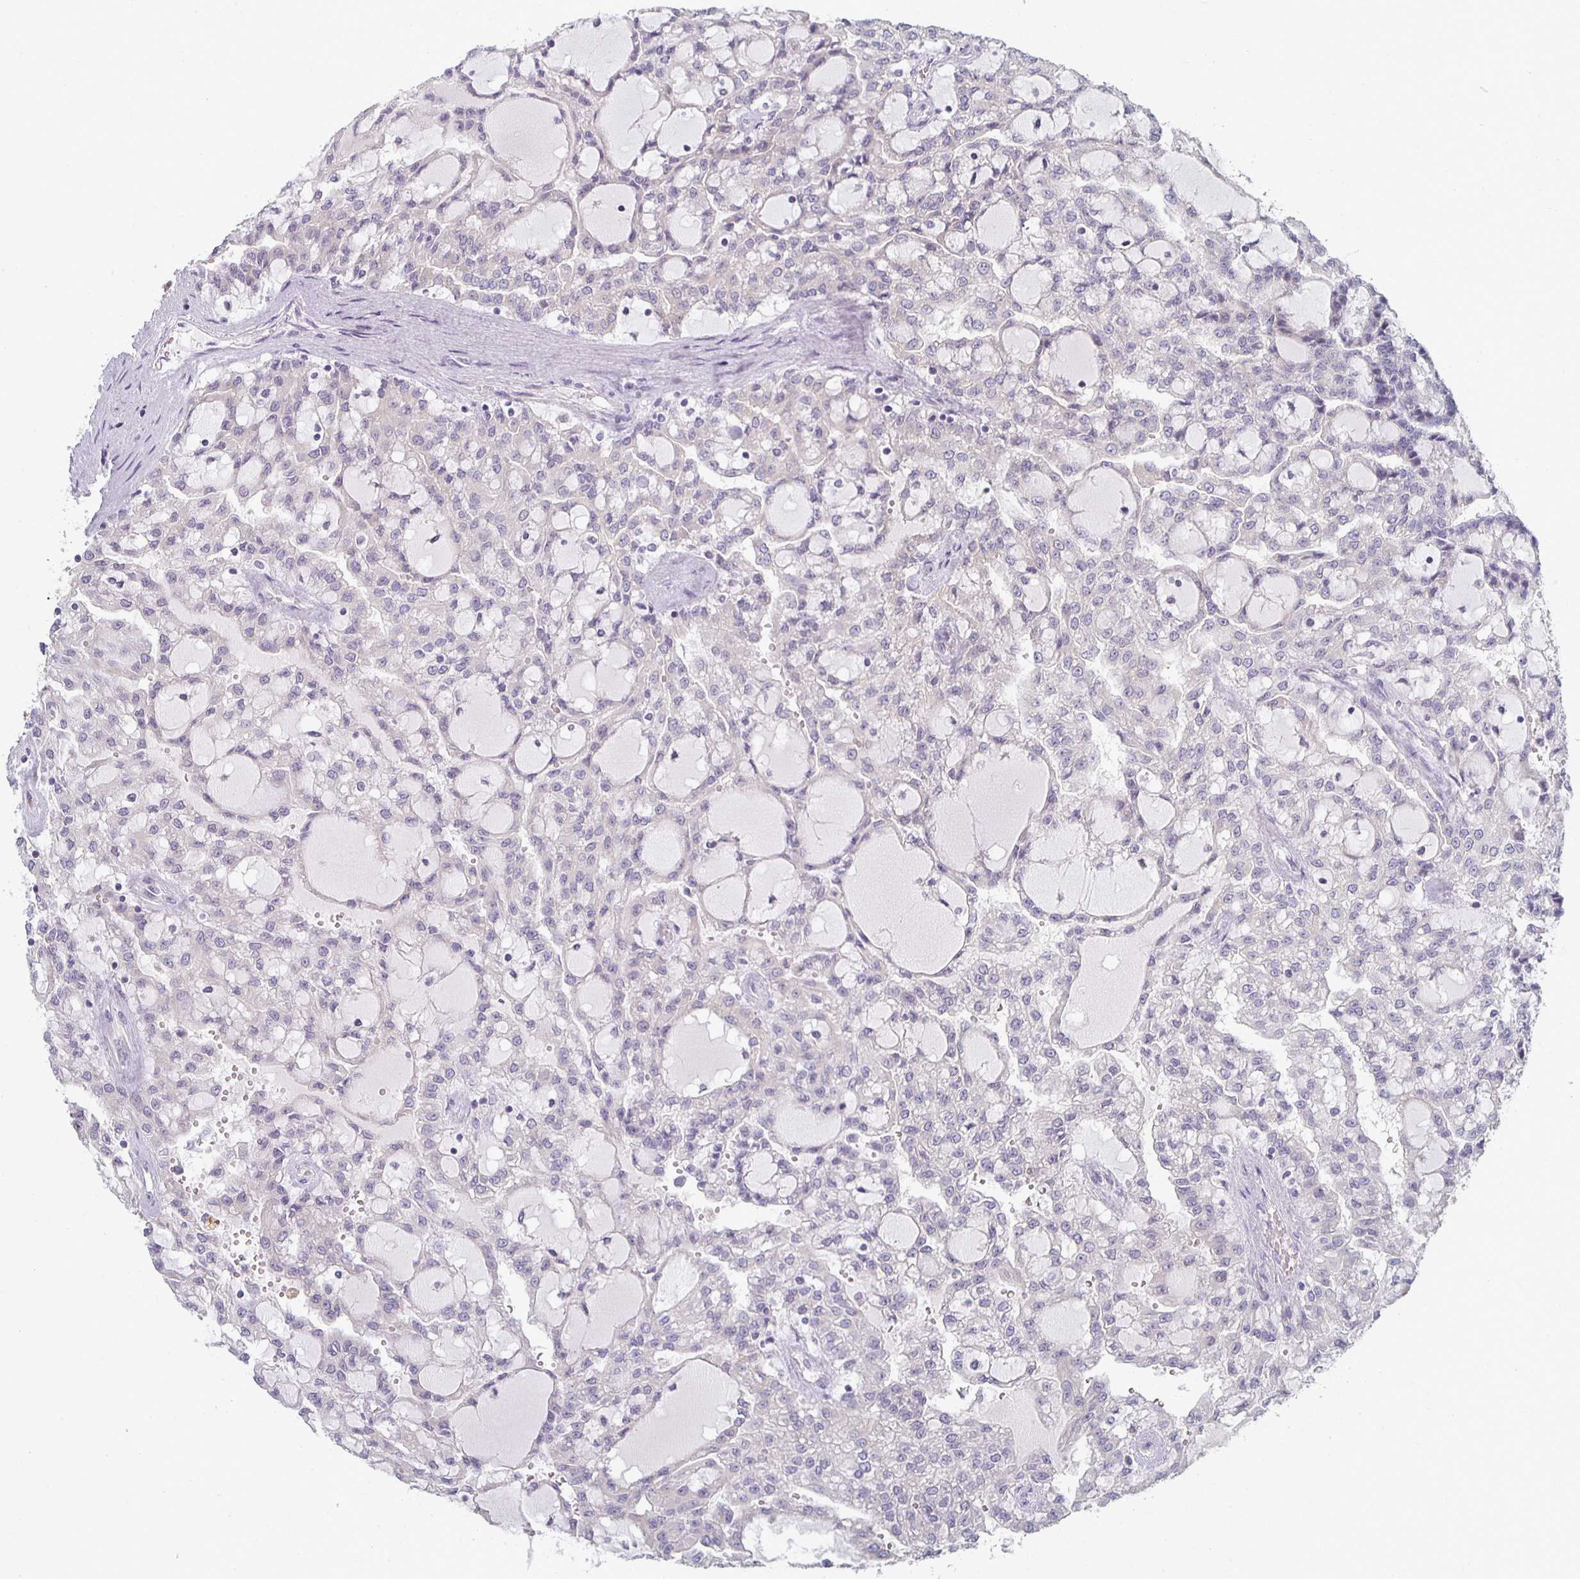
{"staining": {"intensity": "negative", "quantity": "none", "location": "none"}, "tissue": "renal cancer", "cell_type": "Tumor cells", "image_type": "cancer", "snomed": [{"axis": "morphology", "description": "Adenocarcinoma, NOS"}, {"axis": "topography", "description": "Kidney"}], "caption": "This is an immunohistochemistry micrograph of renal adenocarcinoma. There is no expression in tumor cells.", "gene": "CTHRC1", "patient": {"sex": "male", "age": 63}}